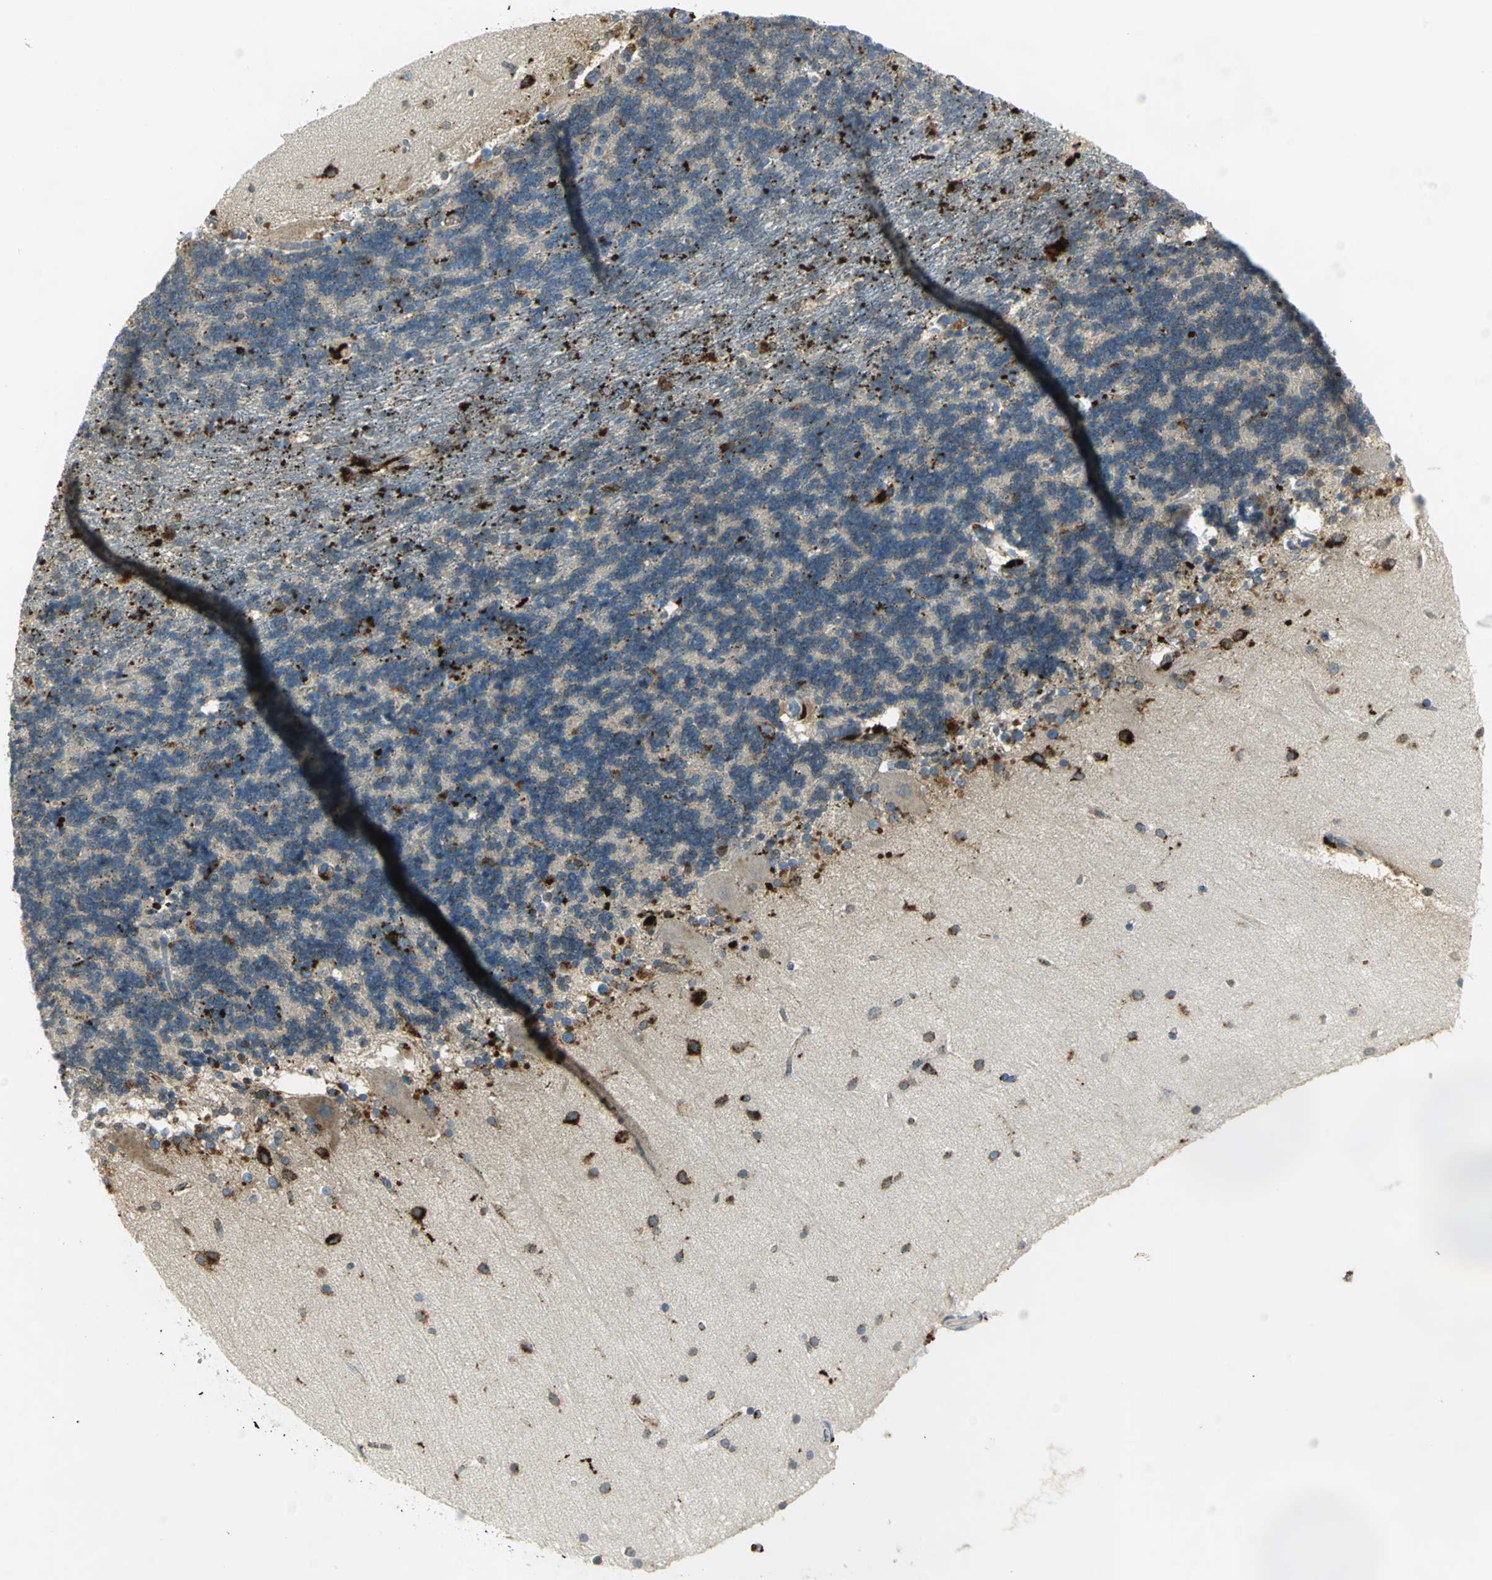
{"staining": {"intensity": "strong", "quantity": ">75%", "location": "cytoplasmic/membranous"}, "tissue": "cerebellum", "cell_type": "Cells in granular layer", "image_type": "normal", "snomed": [{"axis": "morphology", "description": "Normal tissue, NOS"}, {"axis": "topography", "description": "Cerebellum"}], "caption": "Protein staining shows strong cytoplasmic/membranous positivity in approximately >75% of cells in granular layer in normal cerebellum.", "gene": "ARSA", "patient": {"sex": "female", "age": 54}}